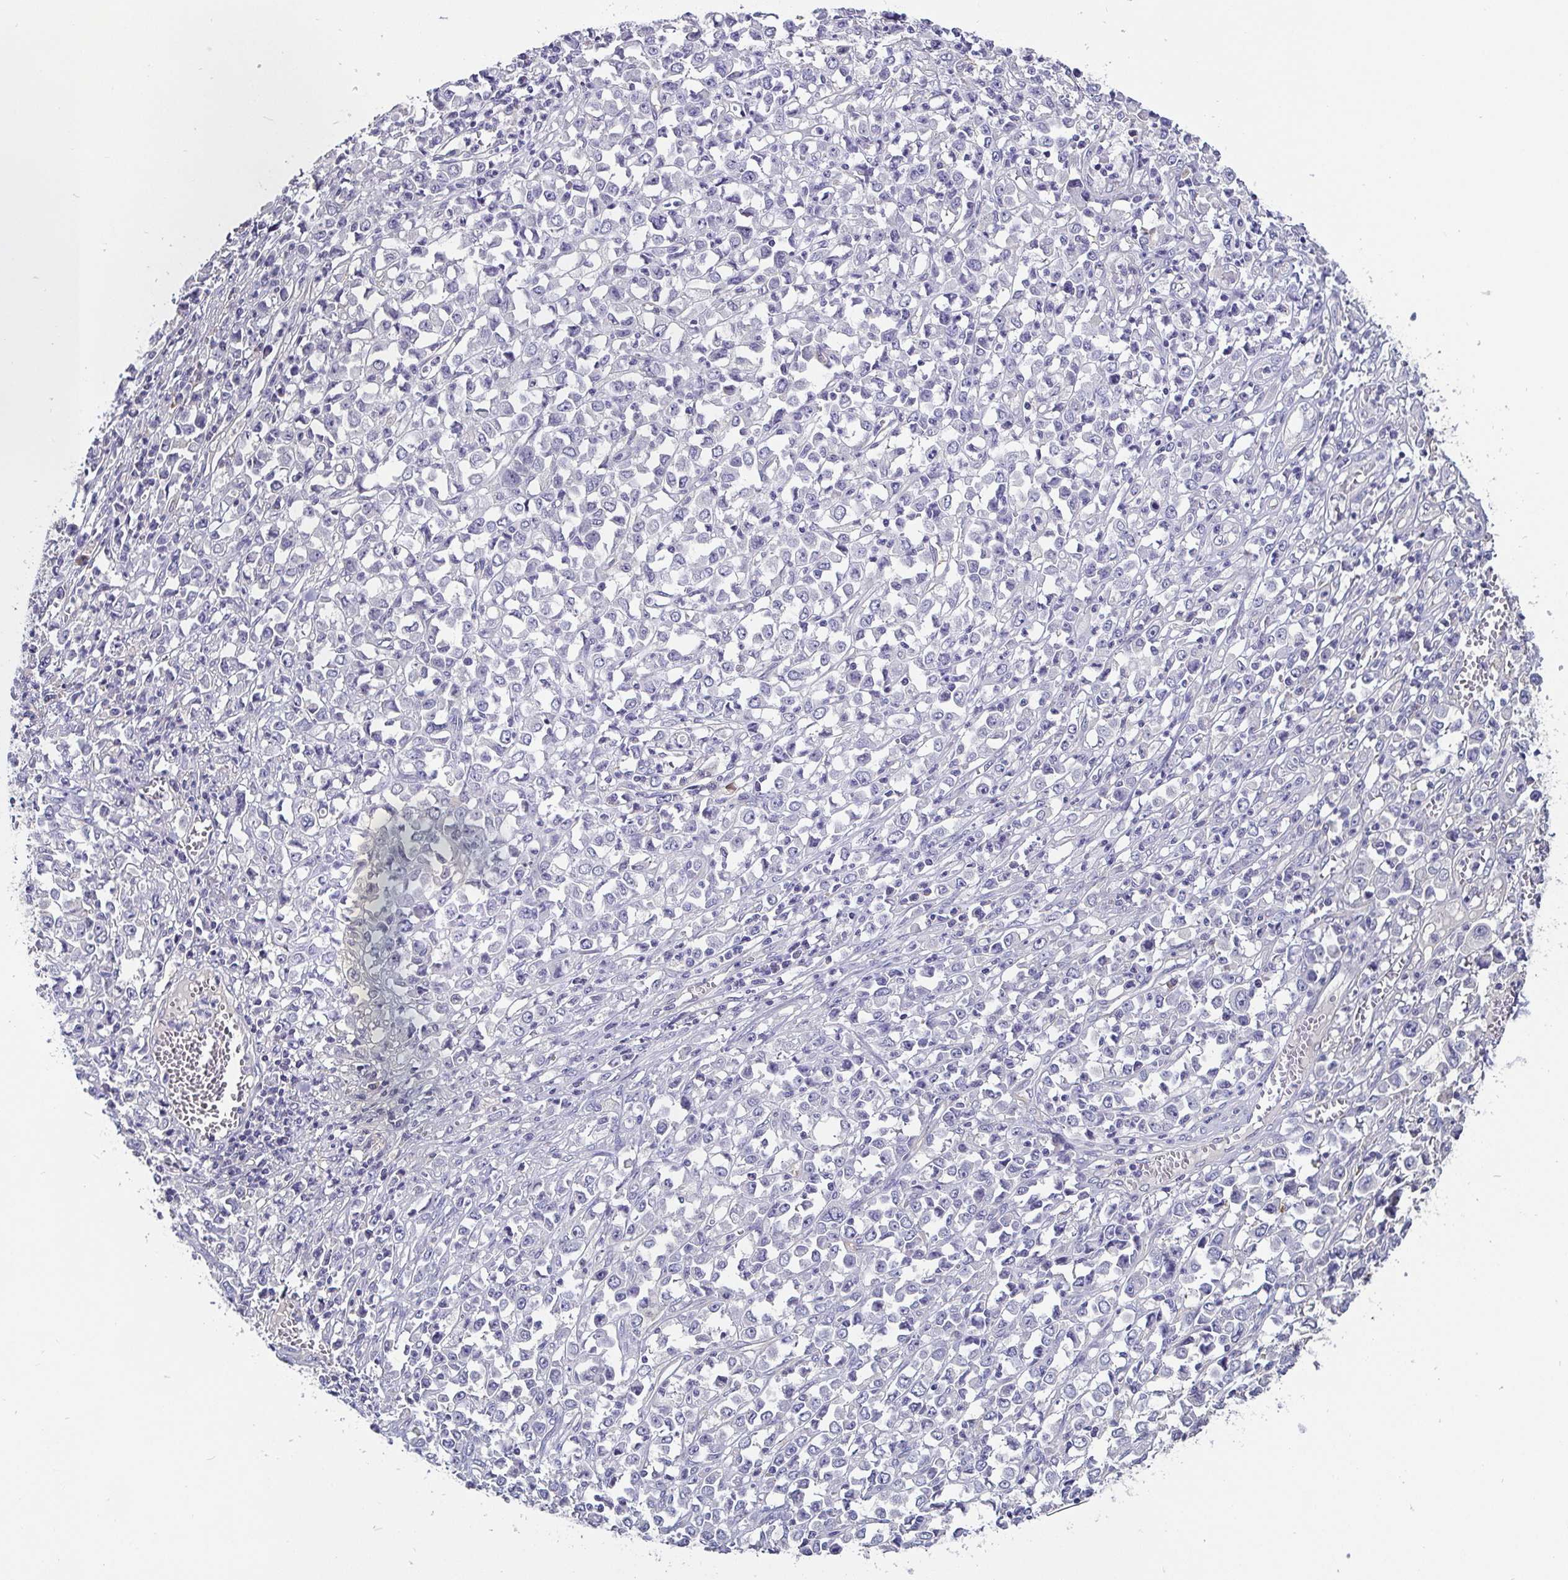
{"staining": {"intensity": "negative", "quantity": "none", "location": "none"}, "tissue": "stomach cancer", "cell_type": "Tumor cells", "image_type": "cancer", "snomed": [{"axis": "morphology", "description": "Adenocarcinoma, NOS"}, {"axis": "topography", "description": "Stomach, upper"}], "caption": "The image reveals no significant expression in tumor cells of stomach cancer (adenocarcinoma).", "gene": "ADAMTS6", "patient": {"sex": "male", "age": 70}}